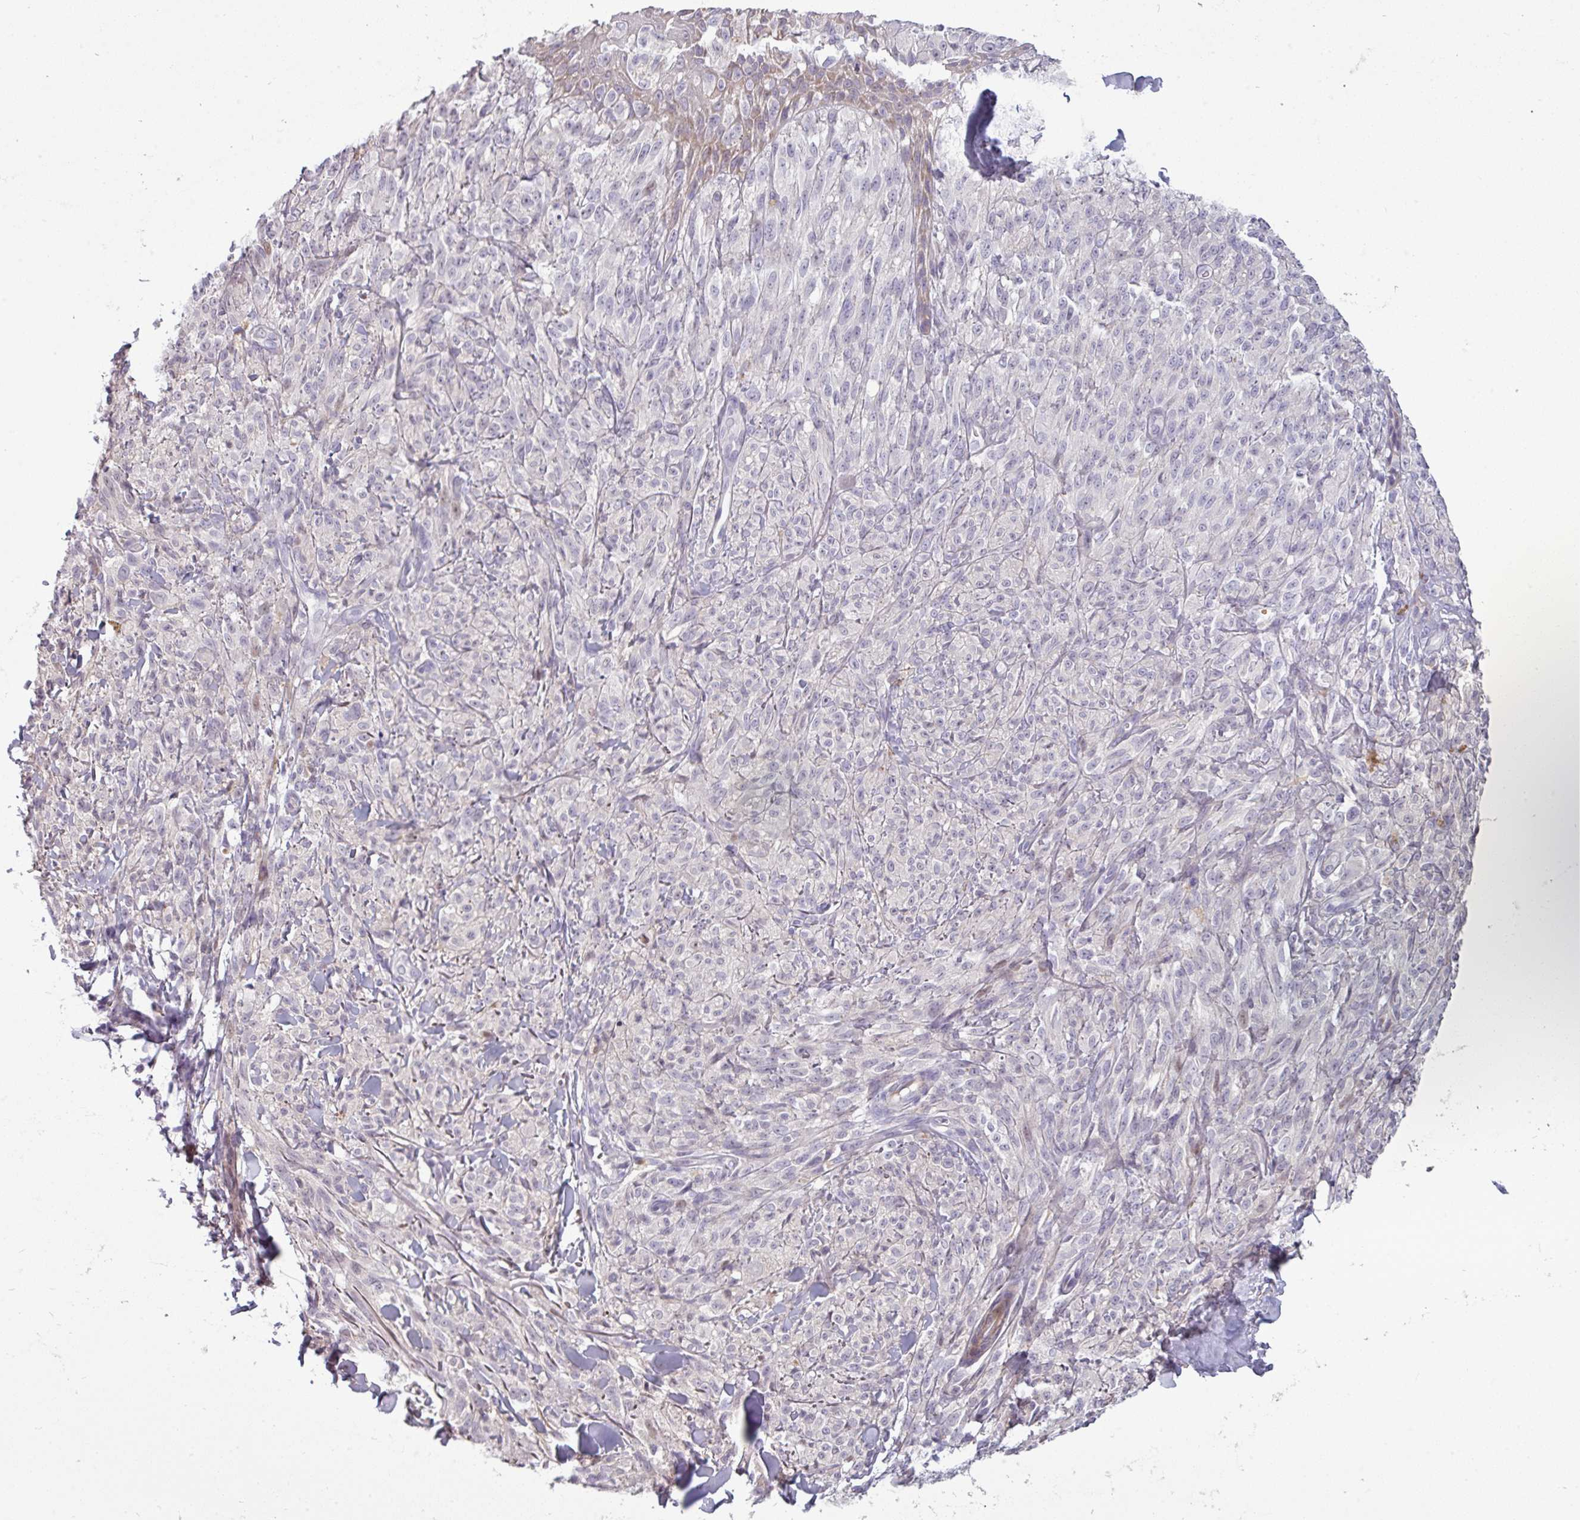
{"staining": {"intensity": "negative", "quantity": "none", "location": "none"}, "tissue": "melanoma", "cell_type": "Tumor cells", "image_type": "cancer", "snomed": [{"axis": "morphology", "description": "Malignant melanoma, NOS"}, {"axis": "topography", "description": "Skin of upper arm"}], "caption": "An IHC photomicrograph of malignant melanoma is shown. There is no staining in tumor cells of malignant melanoma.", "gene": "C2orf16", "patient": {"sex": "female", "age": 65}}